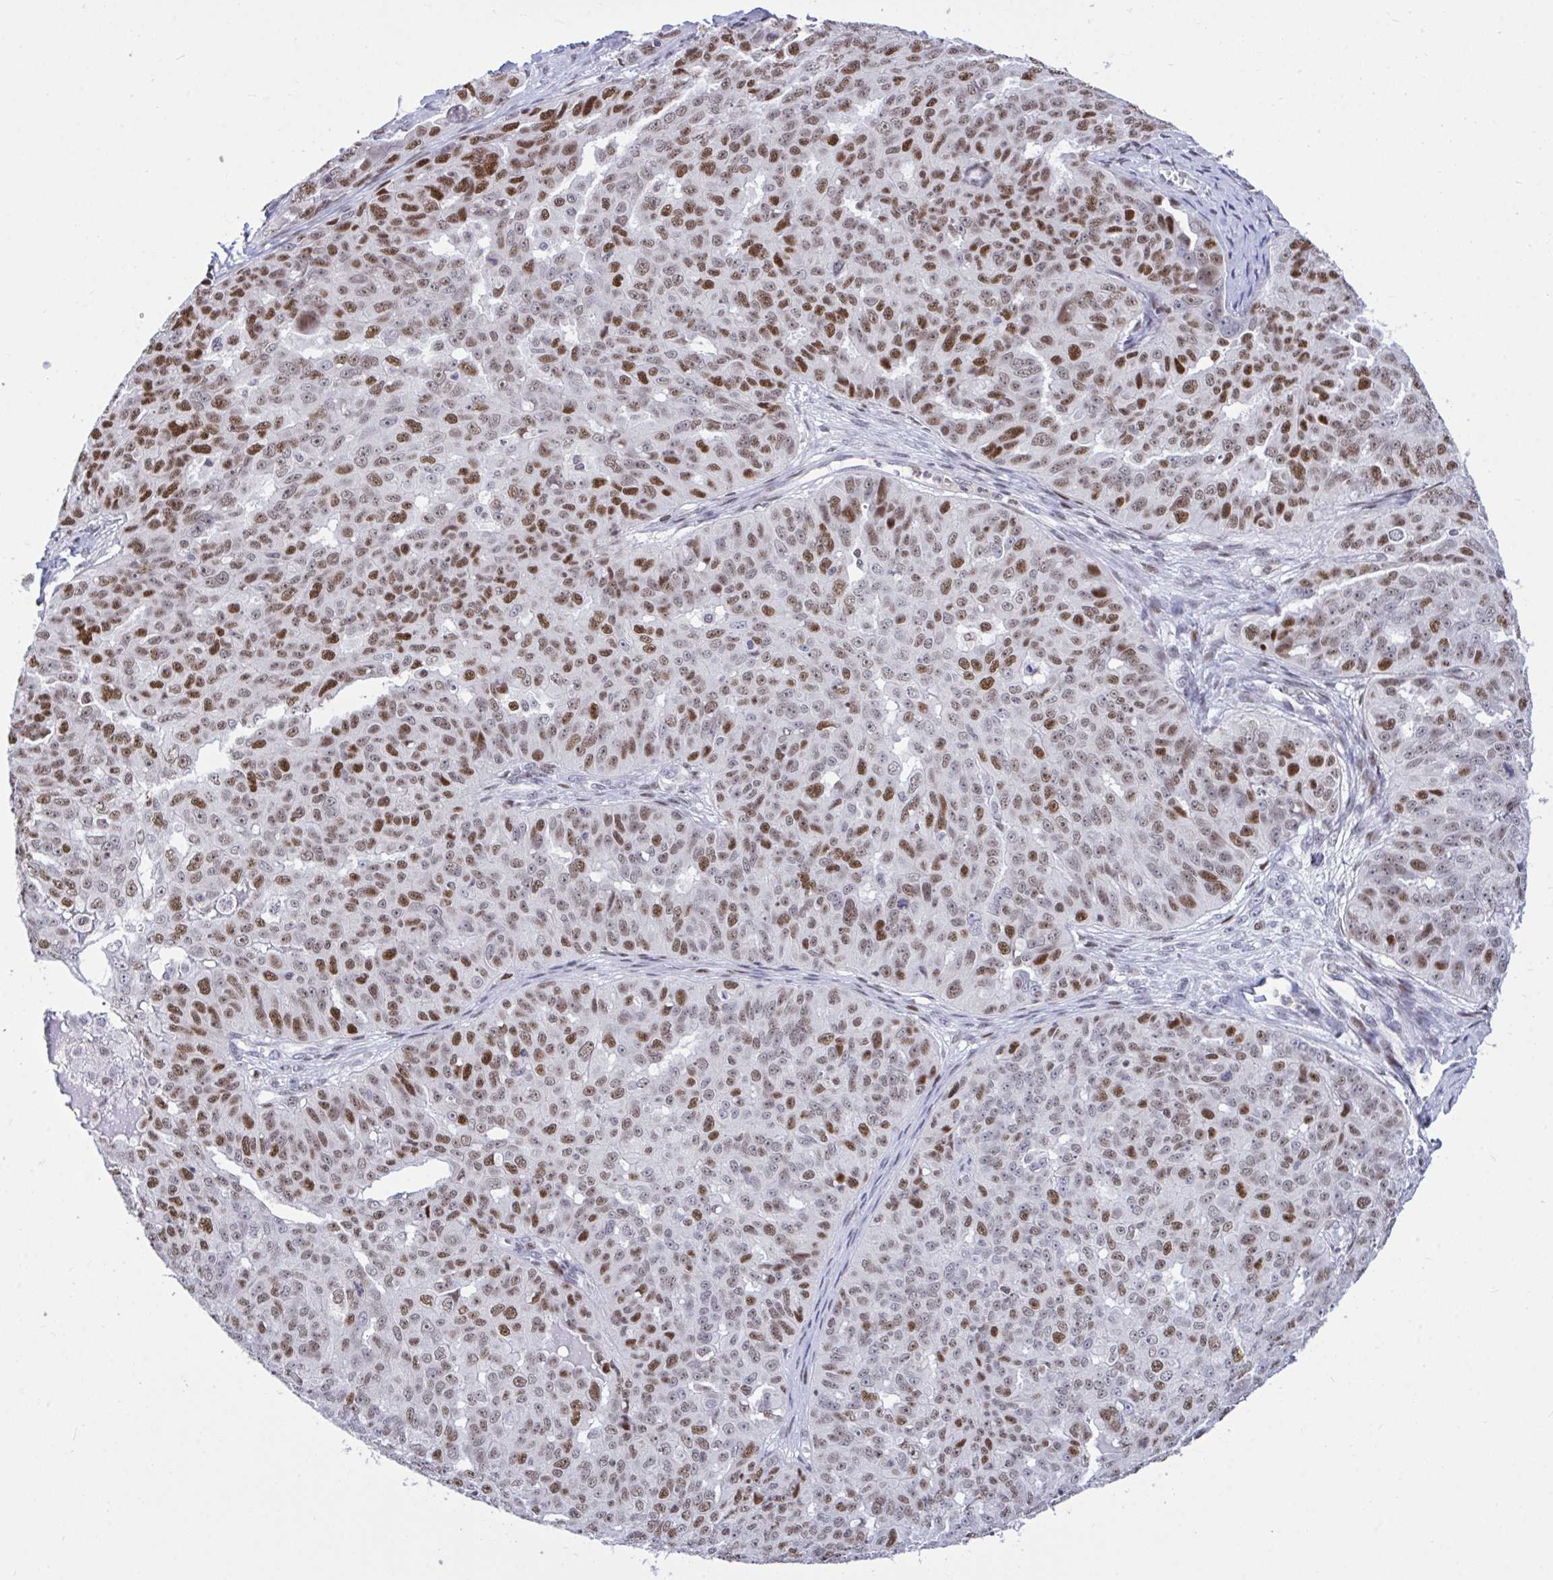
{"staining": {"intensity": "strong", "quantity": "25%-75%", "location": "nuclear"}, "tissue": "ovarian cancer", "cell_type": "Tumor cells", "image_type": "cancer", "snomed": [{"axis": "morphology", "description": "Carcinoma, endometroid"}, {"axis": "topography", "description": "Ovary"}], "caption": "Ovarian endometroid carcinoma stained with a brown dye exhibits strong nuclear positive expression in approximately 25%-75% of tumor cells.", "gene": "C1QL2", "patient": {"sex": "female", "age": 70}}